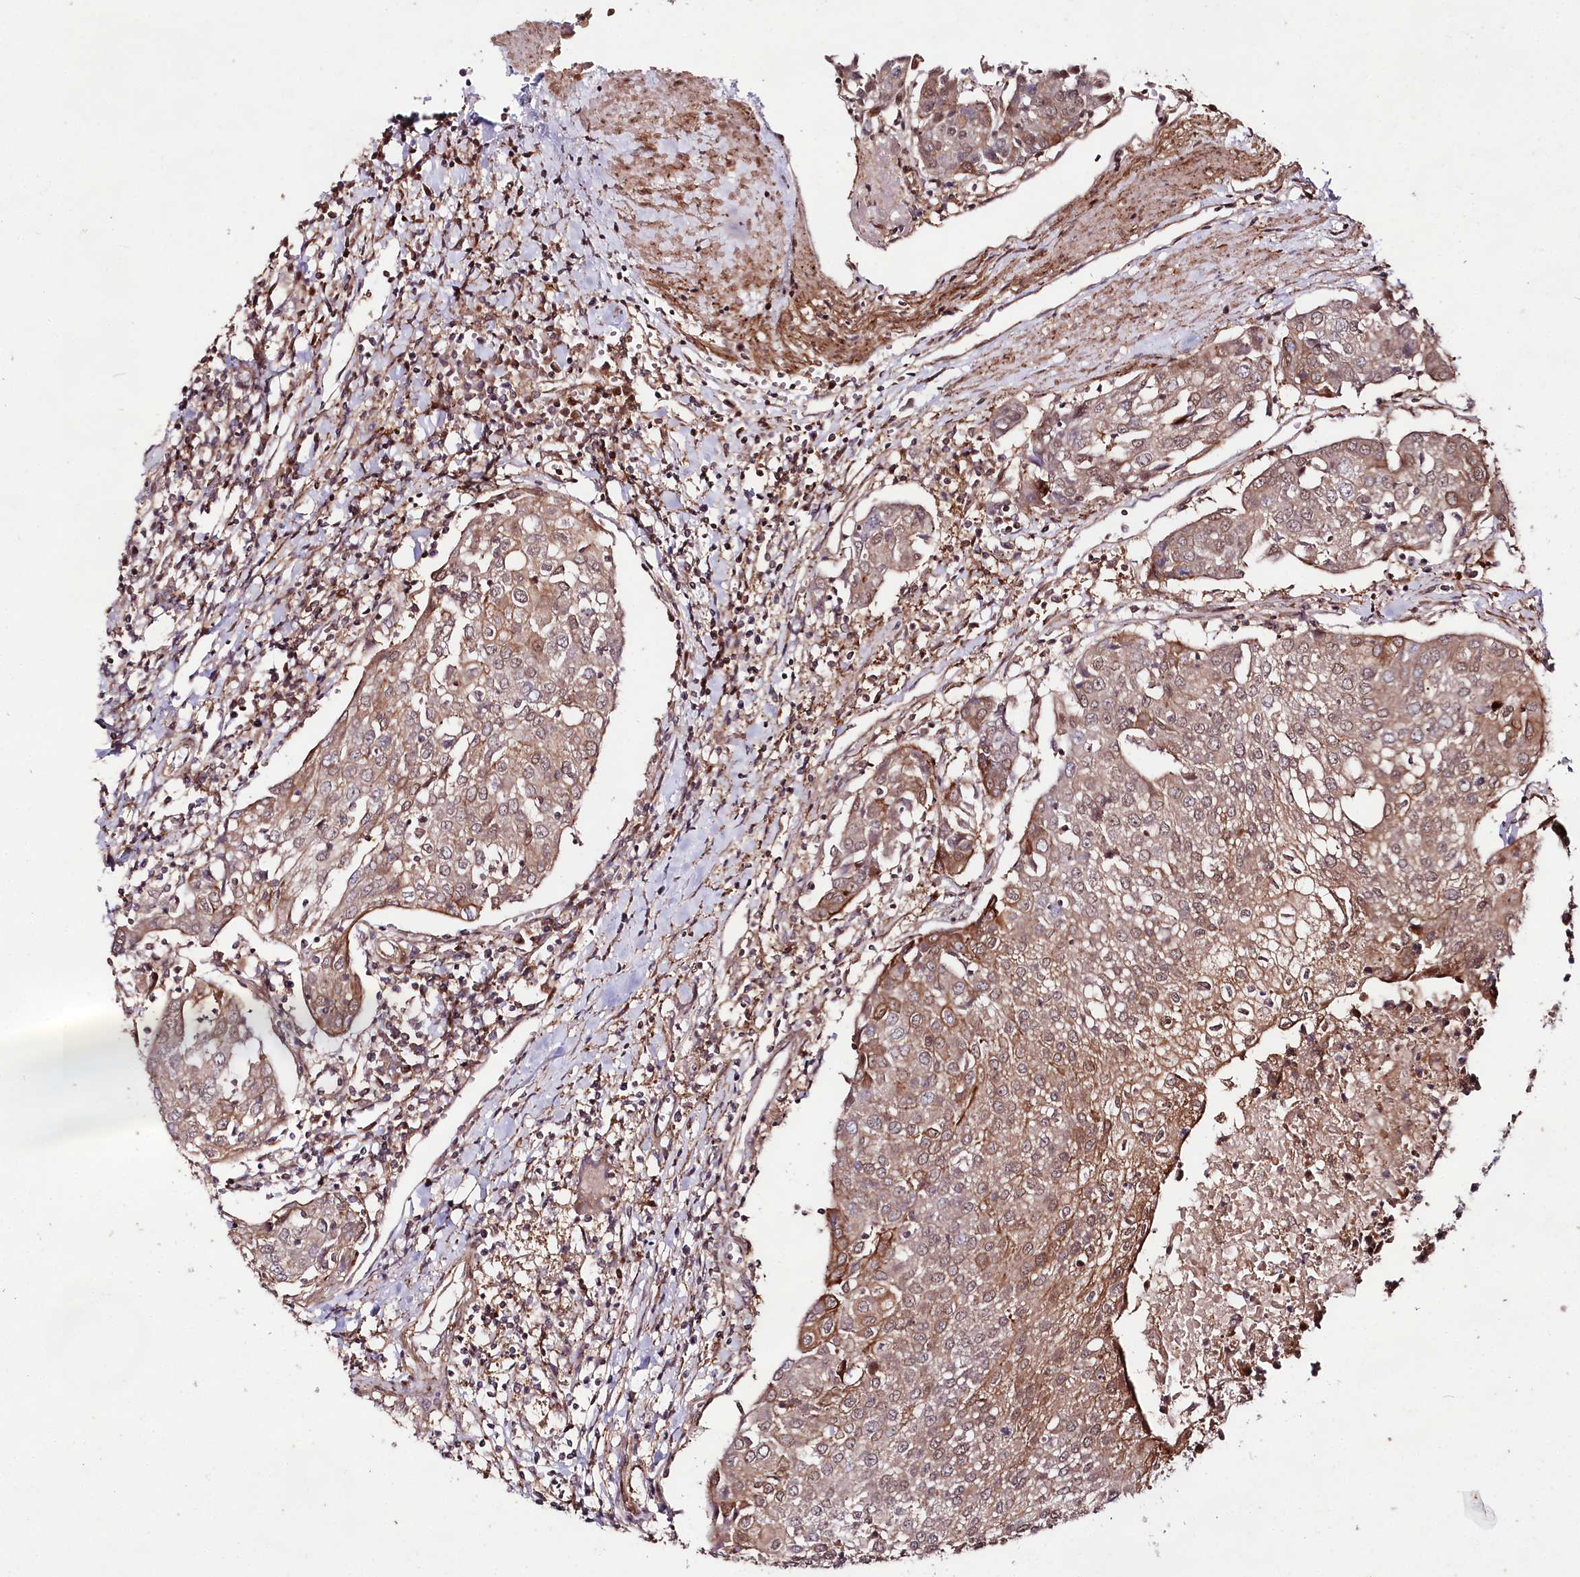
{"staining": {"intensity": "moderate", "quantity": "25%-75%", "location": "cytoplasmic/membranous"}, "tissue": "urothelial cancer", "cell_type": "Tumor cells", "image_type": "cancer", "snomed": [{"axis": "morphology", "description": "Urothelial carcinoma, High grade"}, {"axis": "topography", "description": "Urinary bladder"}], "caption": "Moderate cytoplasmic/membranous staining for a protein is identified in about 25%-75% of tumor cells of urothelial carcinoma (high-grade) using IHC.", "gene": "PHLDB1", "patient": {"sex": "female", "age": 85}}